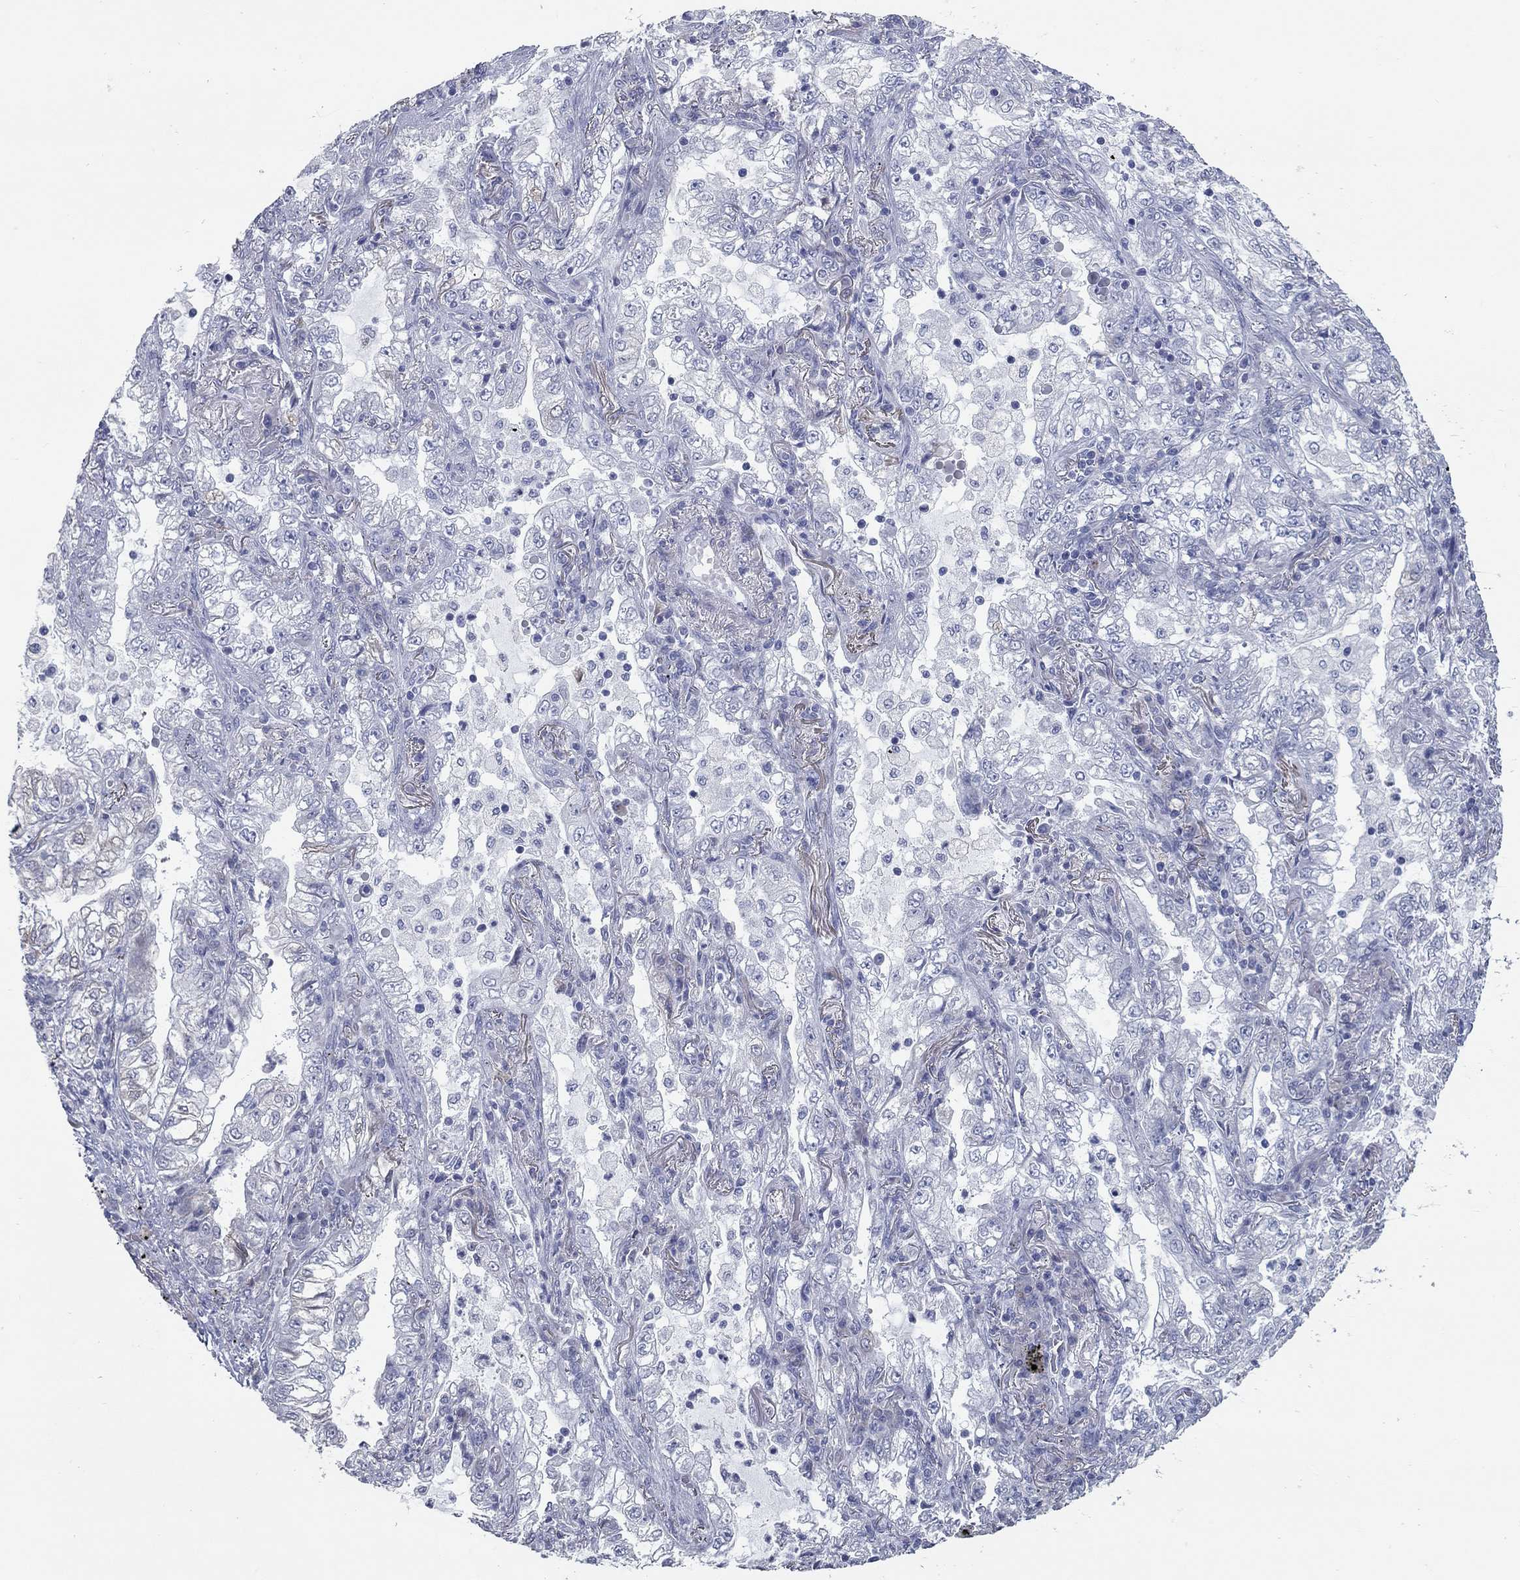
{"staining": {"intensity": "negative", "quantity": "none", "location": "none"}, "tissue": "lung cancer", "cell_type": "Tumor cells", "image_type": "cancer", "snomed": [{"axis": "morphology", "description": "Adenocarcinoma, NOS"}, {"axis": "topography", "description": "Lung"}], "caption": "An IHC image of adenocarcinoma (lung) is shown. There is no staining in tumor cells of adenocarcinoma (lung). (DAB (3,3'-diaminobenzidine) immunohistochemistry (IHC) visualized using brightfield microscopy, high magnification).", "gene": "TAC1", "patient": {"sex": "female", "age": 73}}